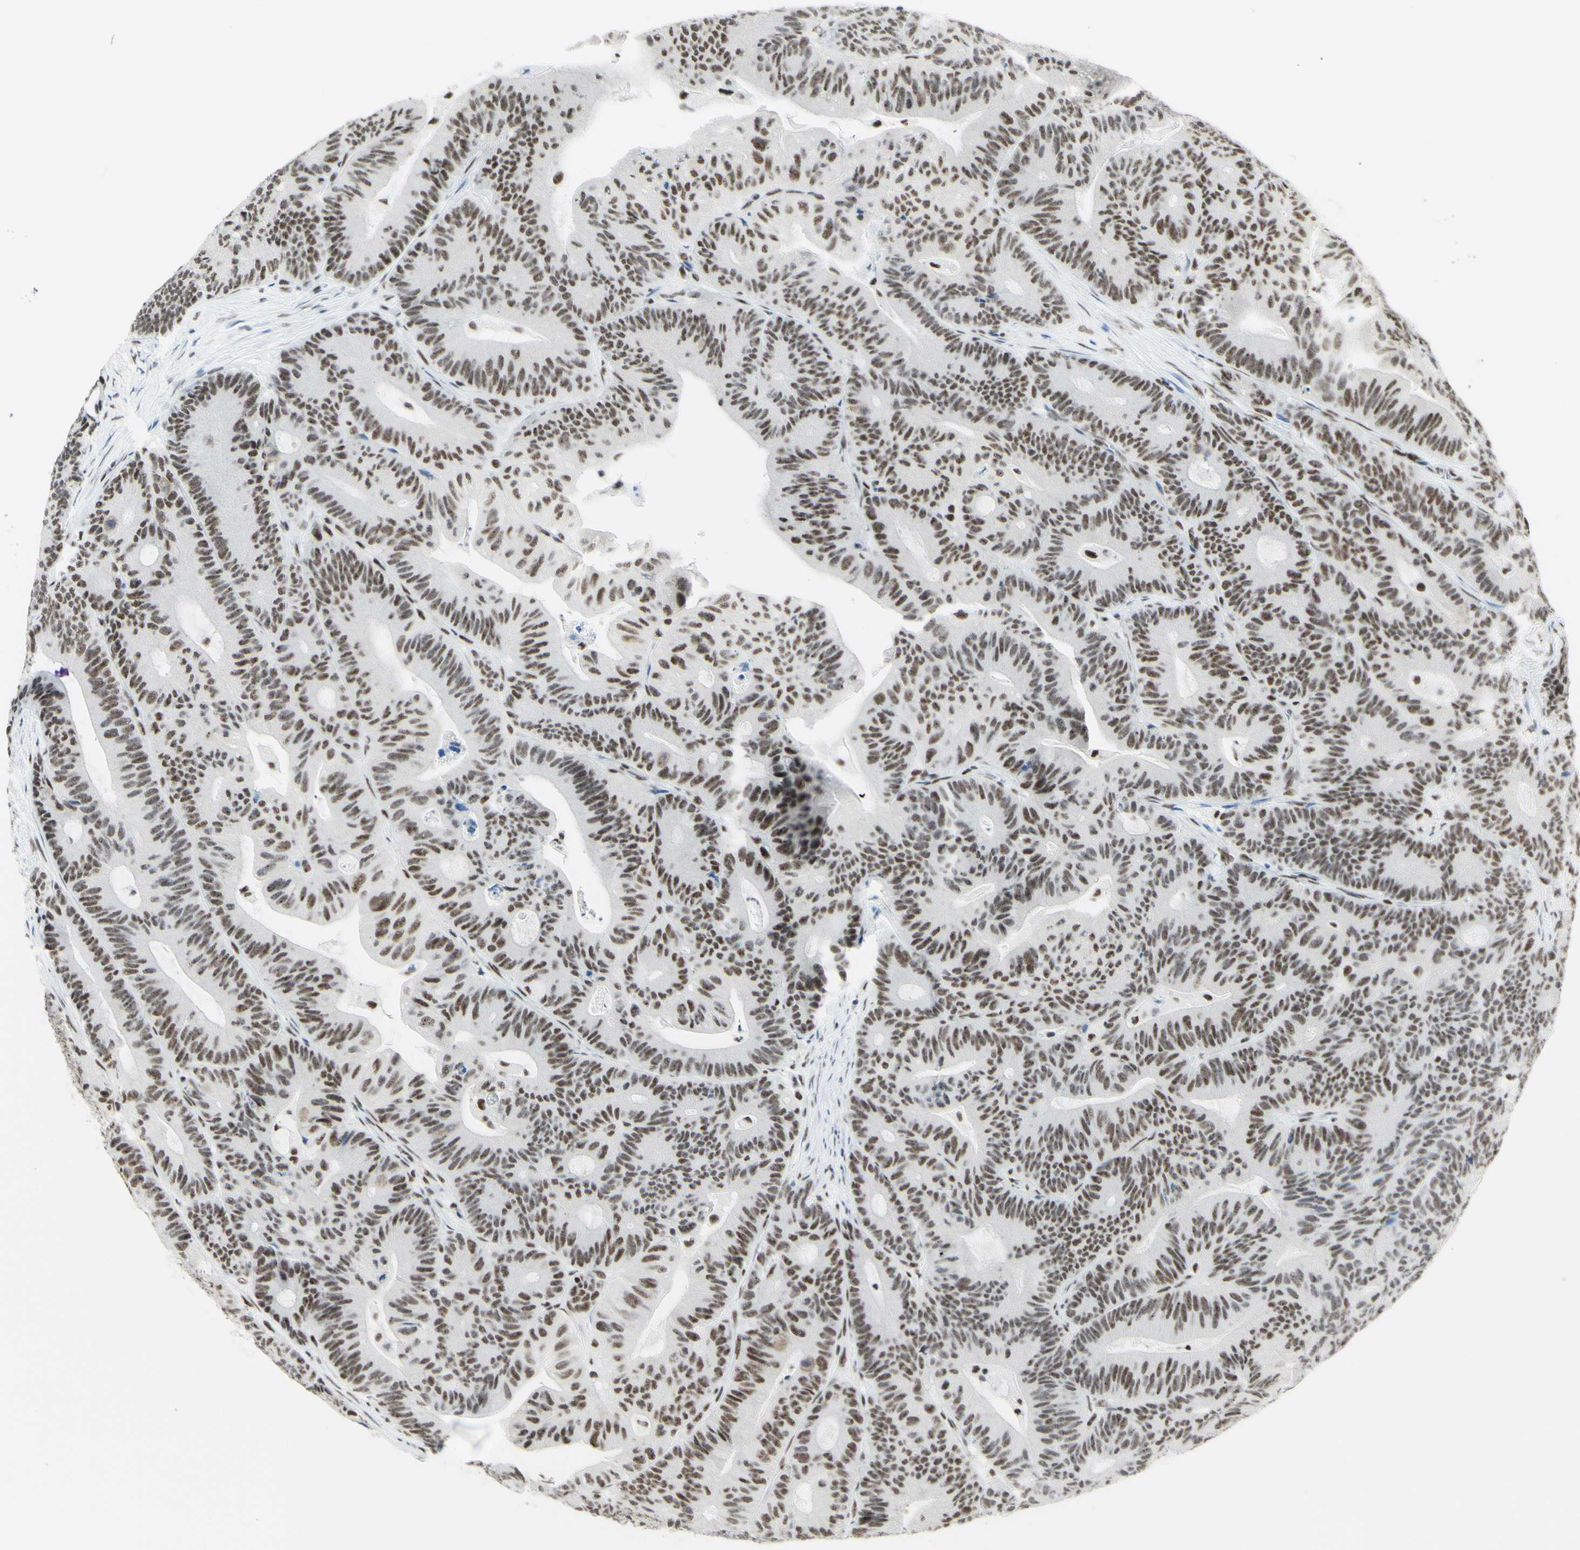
{"staining": {"intensity": "weak", "quantity": "25%-75%", "location": "nuclear"}, "tissue": "colorectal cancer", "cell_type": "Tumor cells", "image_type": "cancer", "snomed": [{"axis": "morphology", "description": "Adenocarcinoma, NOS"}, {"axis": "topography", "description": "Colon"}], "caption": "Tumor cells display weak nuclear positivity in about 25%-75% of cells in colorectal adenocarcinoma.", "gene": "WTAP", "patient": {"sex": "female", "age": 84}}